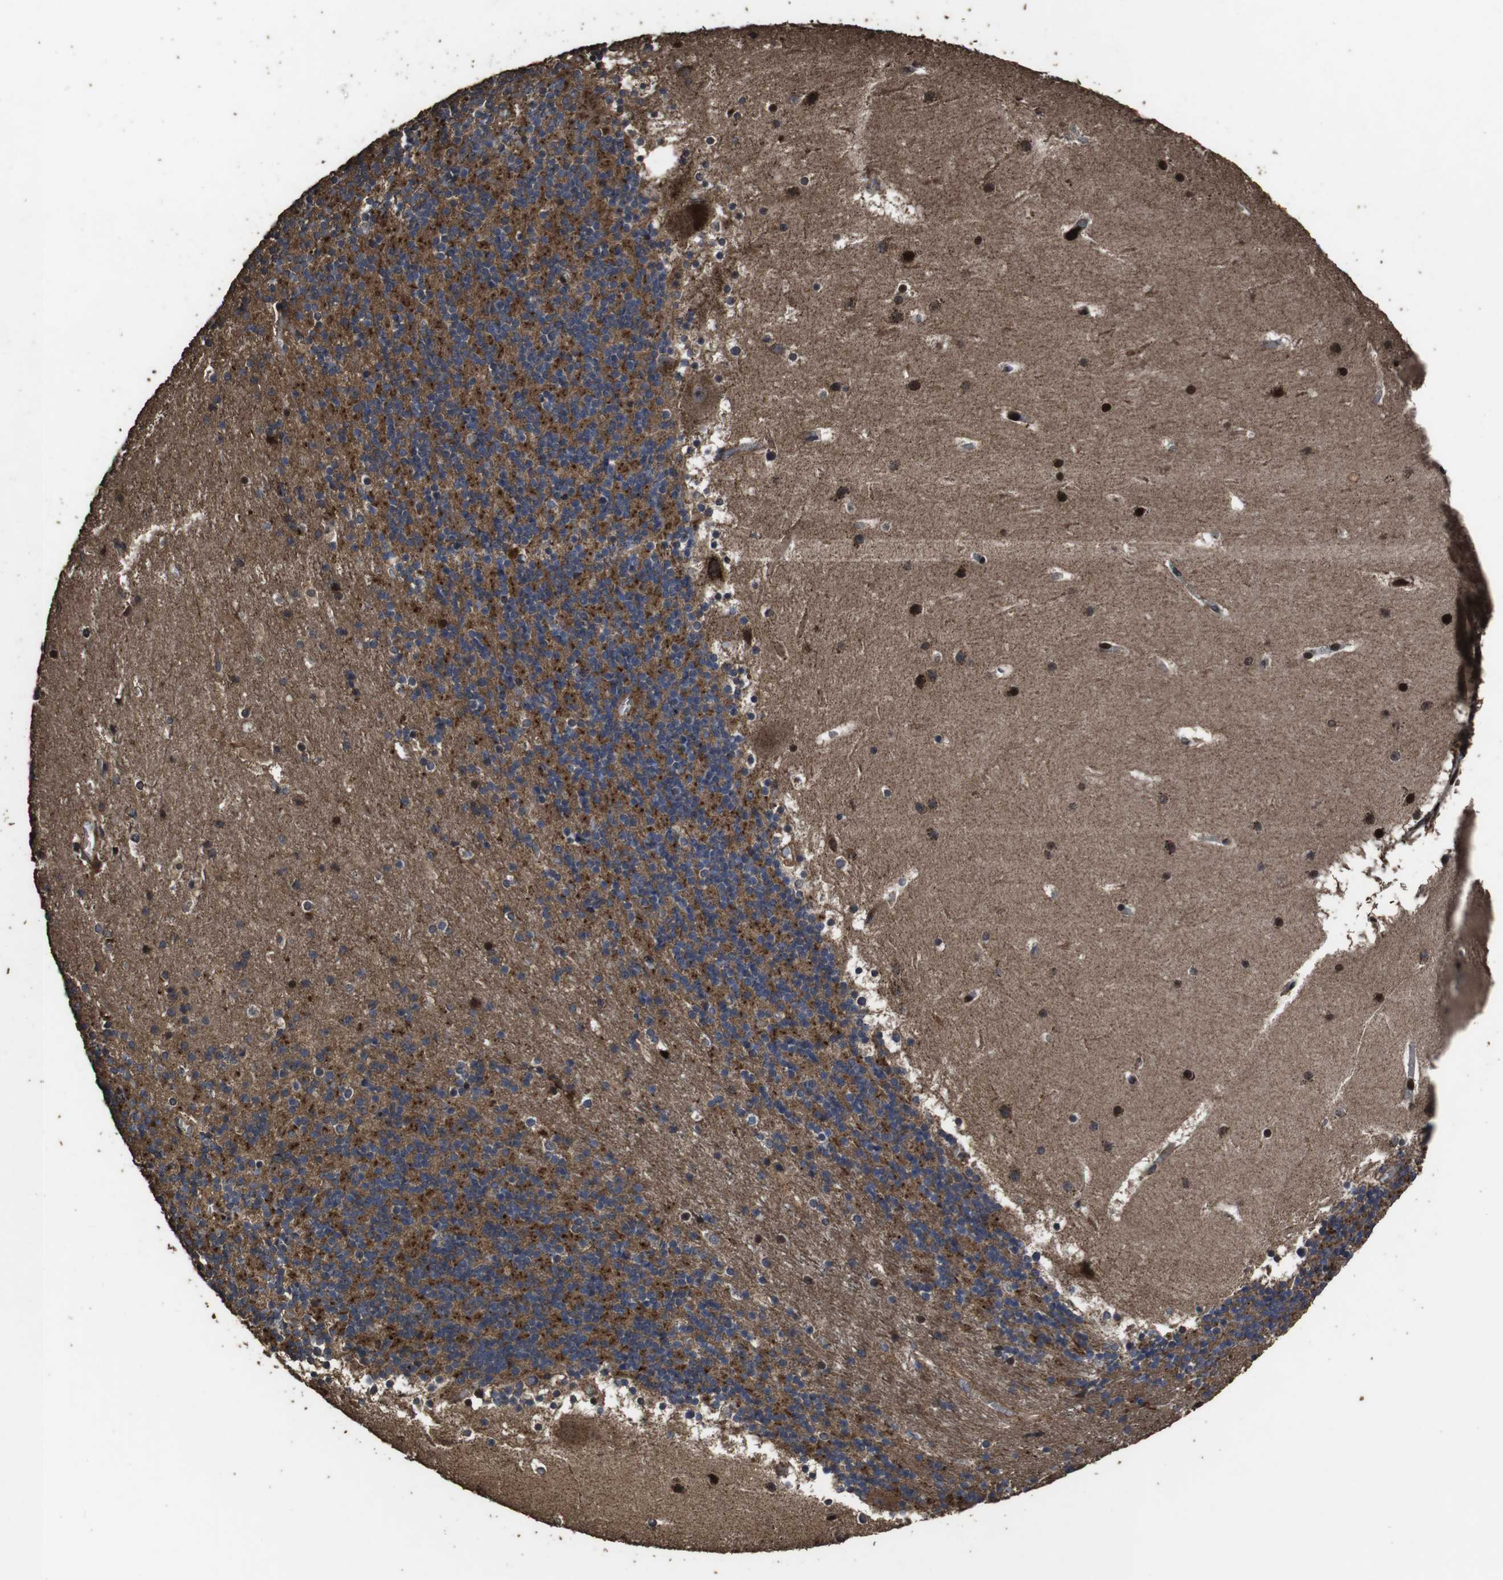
{"staining": {"intensity": "strong", "quantity": ">75%", "location": "cytoplasmic/membranous"}, "tissue": "cerebellum", "cell_type": "Cells in granular layer", "image_type": "normal", "snomed": [{"axis": "morphology", "description": "Normal tissue, NOS"}, {"axis": "topography", "description": "Cerebellum"}], "caption": "This photomicrograph shows immunohistochemistry staining of unremarkable human cerebellum, with high strong cytoplasmic/membranous staining in approximately >75% of cells in granular layer.", "gene": "SMYD3", "patient": {"sex": "male", "age": 45}}